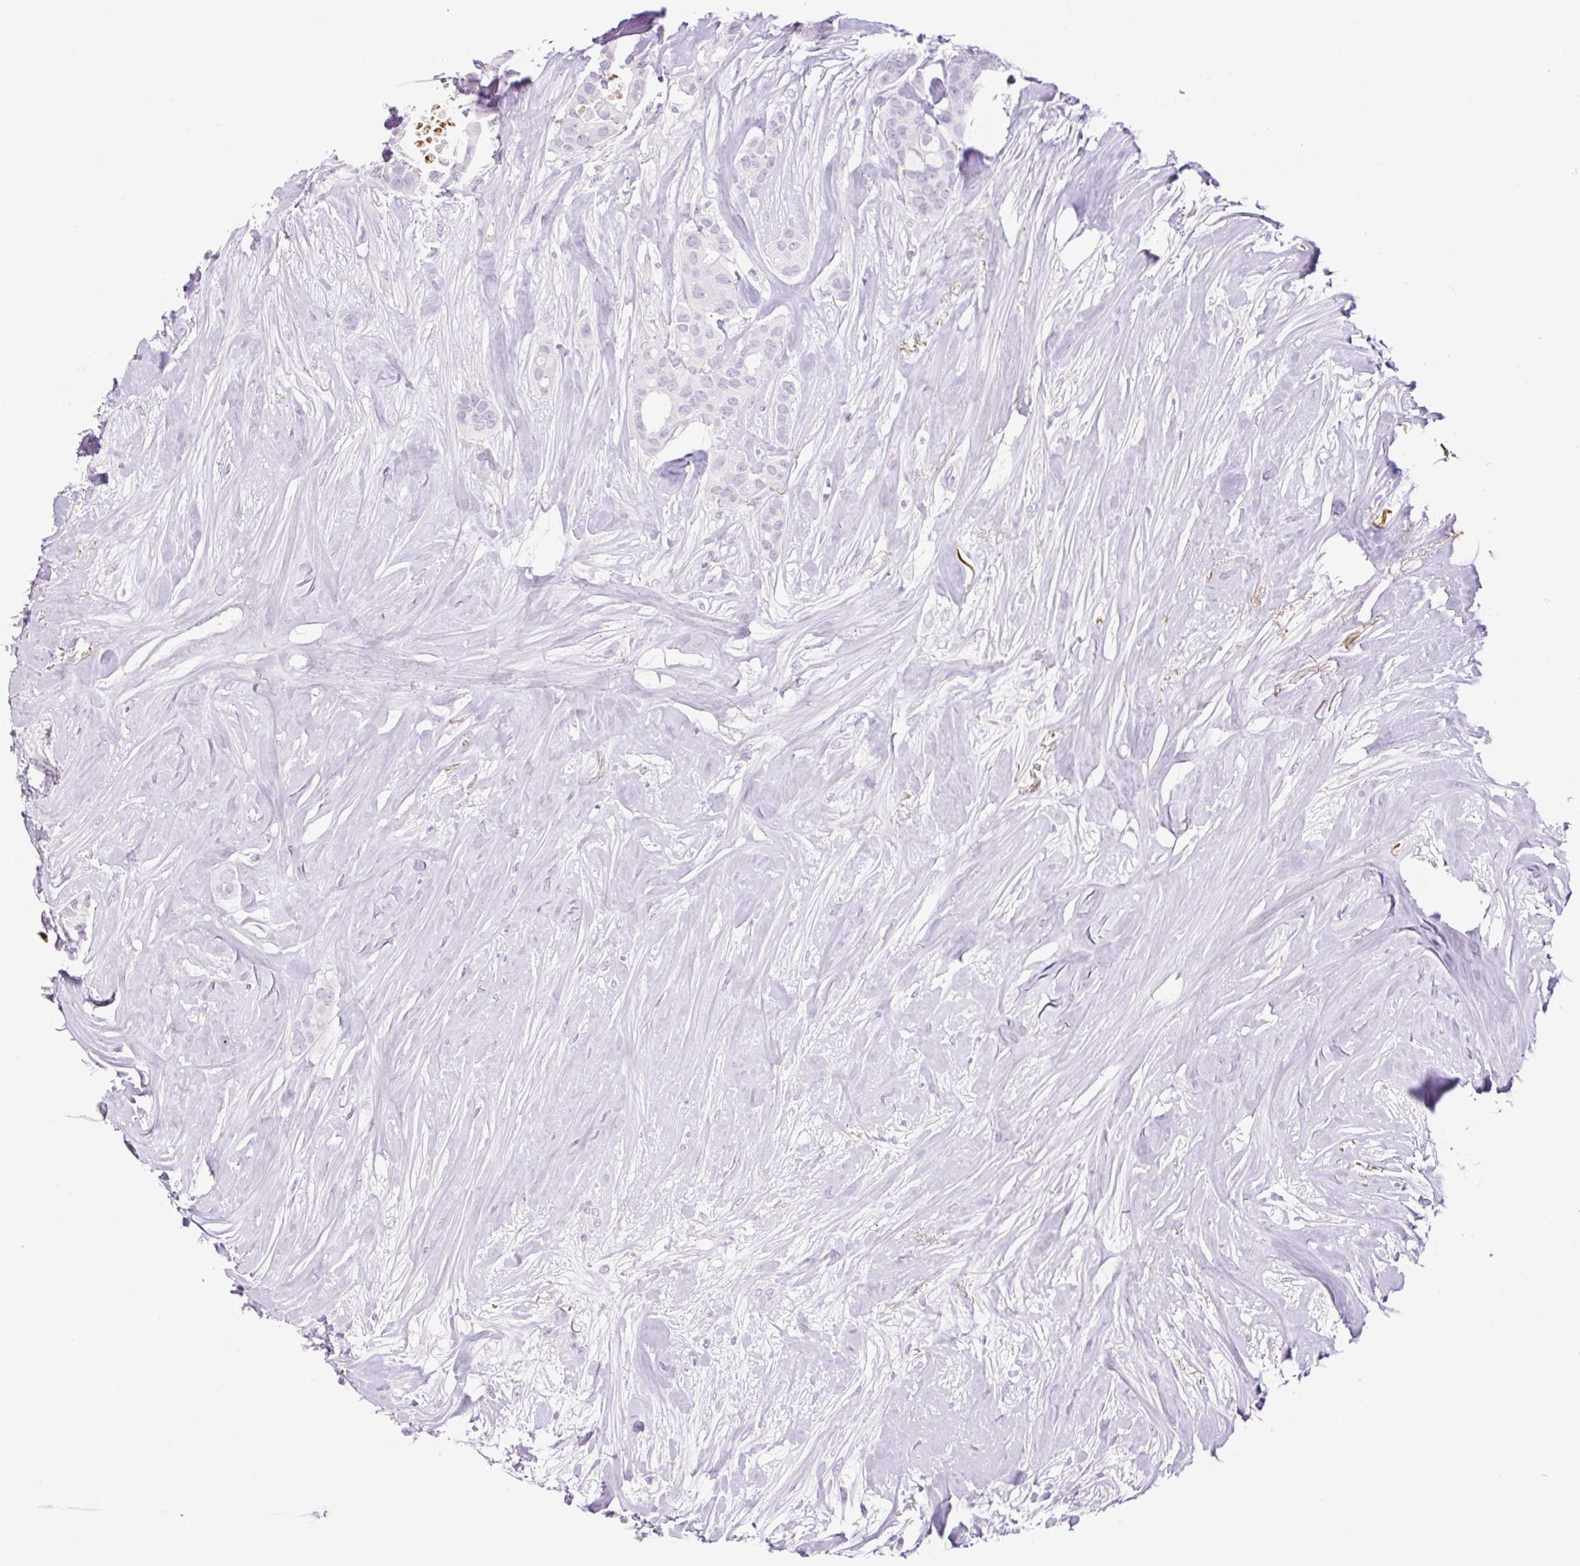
{"staining": {"intensity": "negative", "quantity": "none", "location": "none"}, "tissue": "breast cancer", "cell_type": "Tumor cells", "image_type": "cancer", "snomed": [{"axis": "morphology", "description": "Duct carcinoma"}, {"axis": "topography", "description": "Breast"}], "caption": "The histopathology image reveals no significant staining in tumor cells of invasive ductal carcinoma (breast).", "gene": "SP140L", "patient": {"sex": "female", "age": 84}}